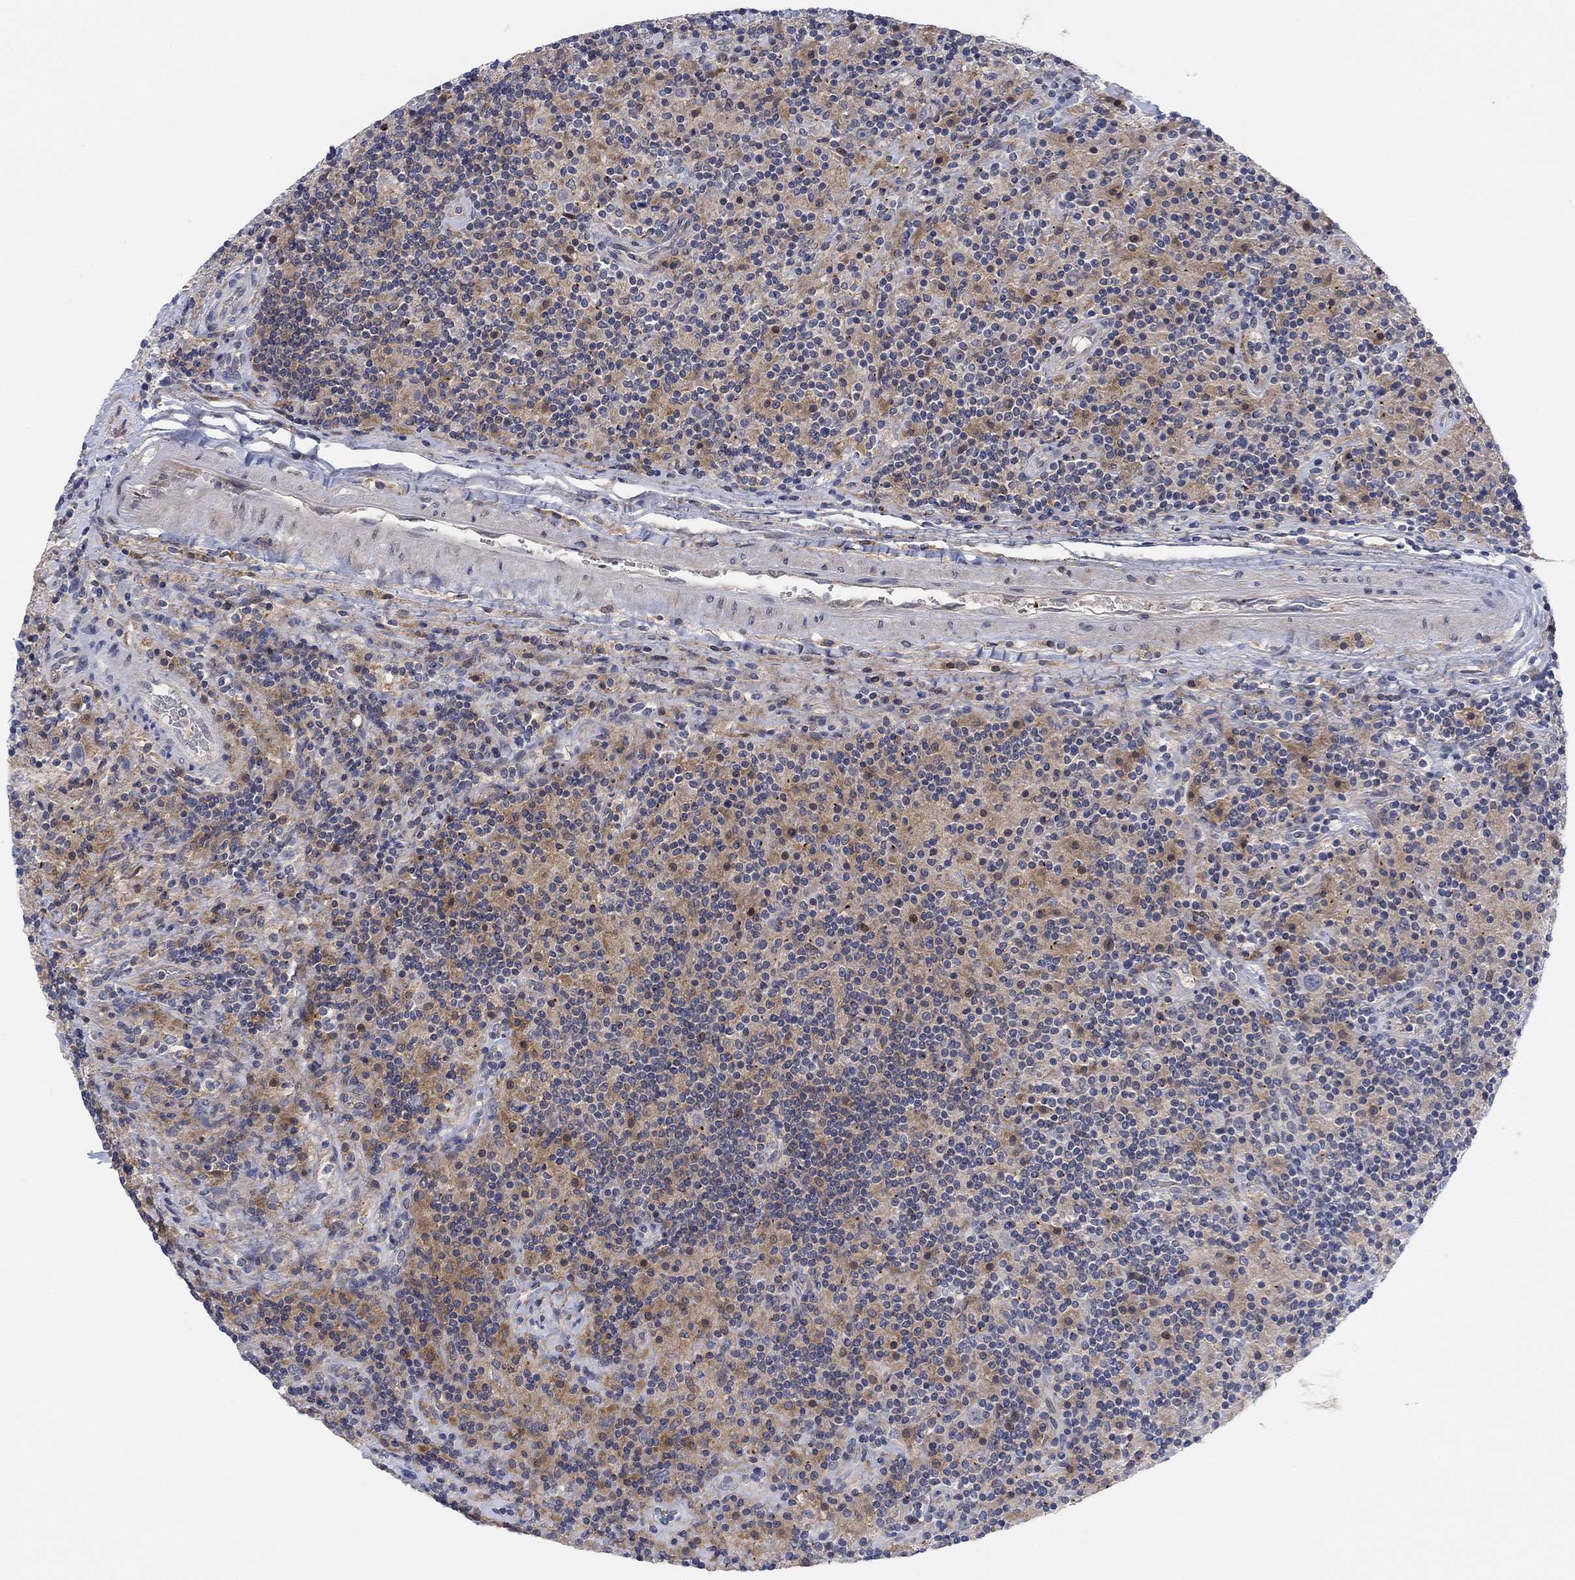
{"staining": {"intensity": "negative", "quantity": "none", "location": "none"}, "tissue": "lymphoma", "cell_type": "Tumor cells", "image_type": "cancer", "snomed": [{"axis": "morphology", "description": "Hodgkin's disease, NOS"}, {"axis": "topography", "description": "Lymph node"}], "caption": "Human lymphoma stained for a protein using IHC reveals no positivity in tumor cells.", "gene": "PMFBP1", "patient": {"sex": "male", "age": 70}}